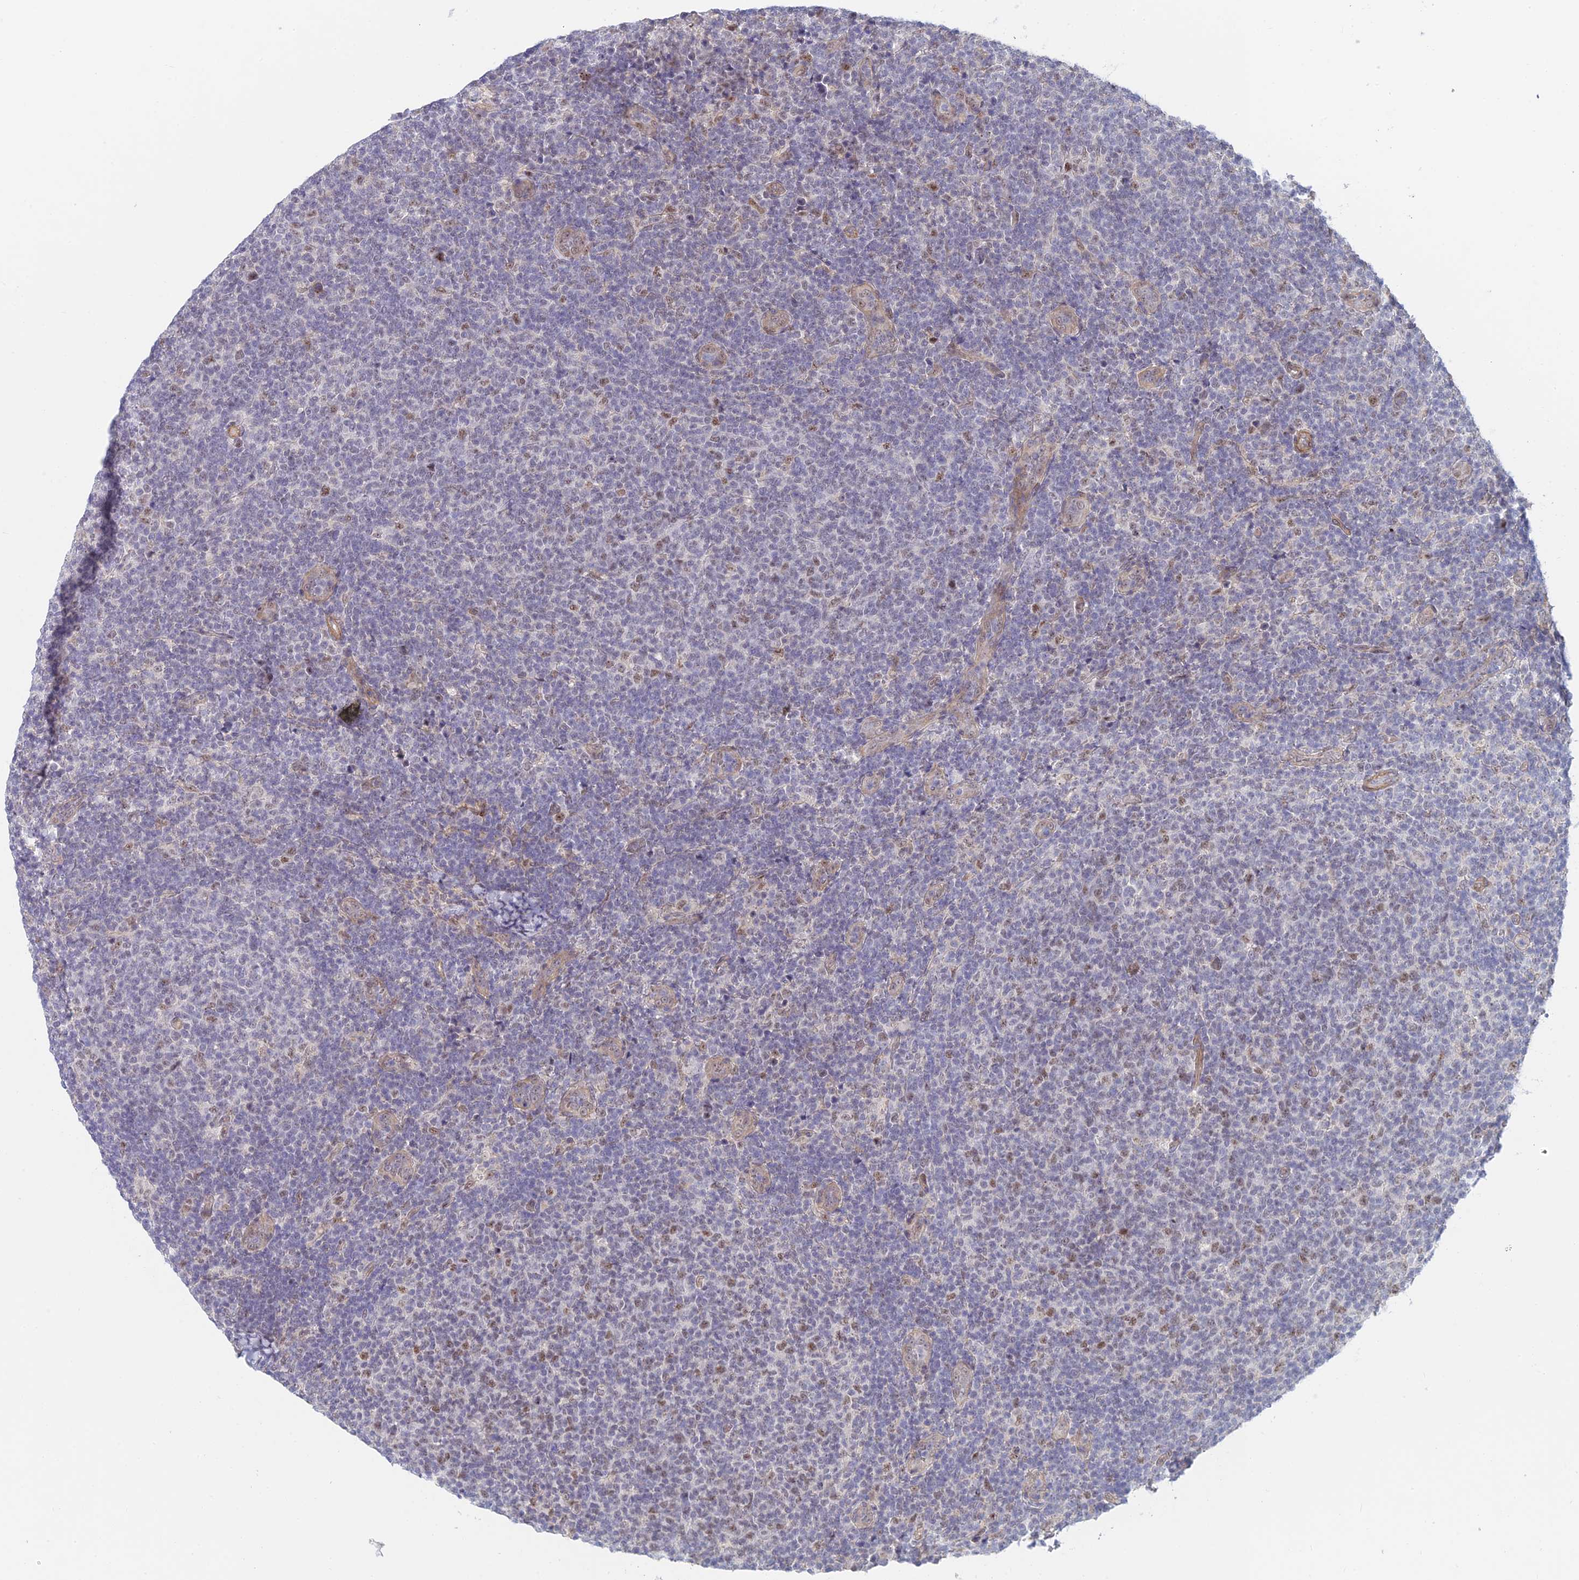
{"staining": {"intensity": "moderate", "quantity": "<25%", "location": "nuclear"}, "tissue": "lymphoma", "cell_type": "Tumor cells", "image_type": "cancer", "snomed": [{"axis": "morphology", "description": "Malignant lymphoma, non-Hodgkin's type, Low grade"}, {"axis": "topography", "description": "Lymph node"}], "caption": "Lymphoma stained with a brown dye exhibits moderate nuclear positive staining in about <25% of tumor cells.", "gene": "CFAP92", "patient": {"sex": "male", "age": 66}}